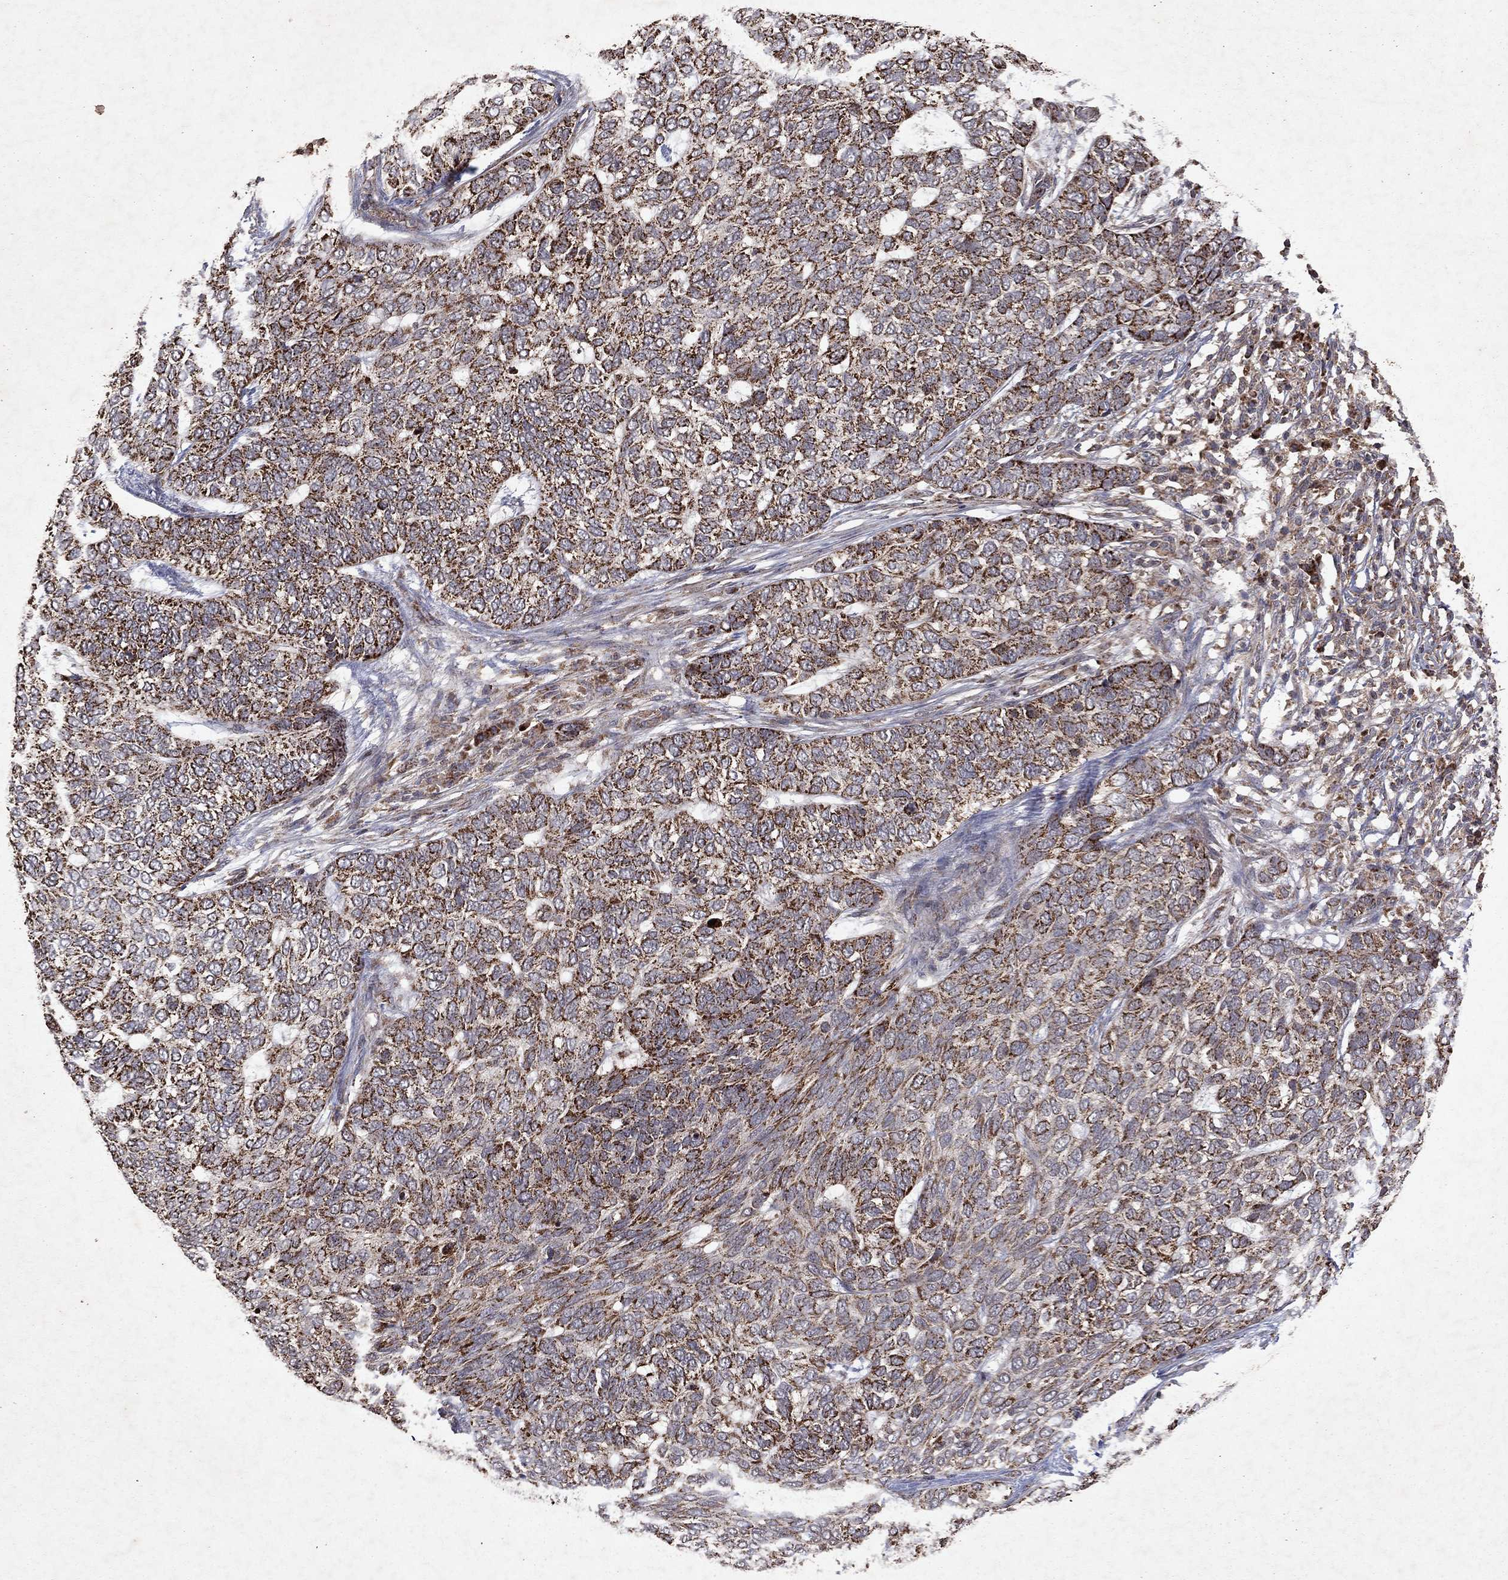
{"staining": {"intensity": "strong", "quantity": ">75%", "location": "cytoplasmic/membranous"}, "tissue": "skin cancer", "cell_type": "Tumor cells", "image_type": "cancer", "snomed": [{"axis": "morphology", "description": "Basal cell carcinoma"}, {"axis": "topography", "description": "Skin"}], "caption": "IHC (DAB) staining of skin cancer (basal cell carcinoma) shows strong cytoplasmic/membranous protein expression in about >75% of tumor cells.", "gene": "PYROXD2", "patient": {"sex": "female", "age": 65}}